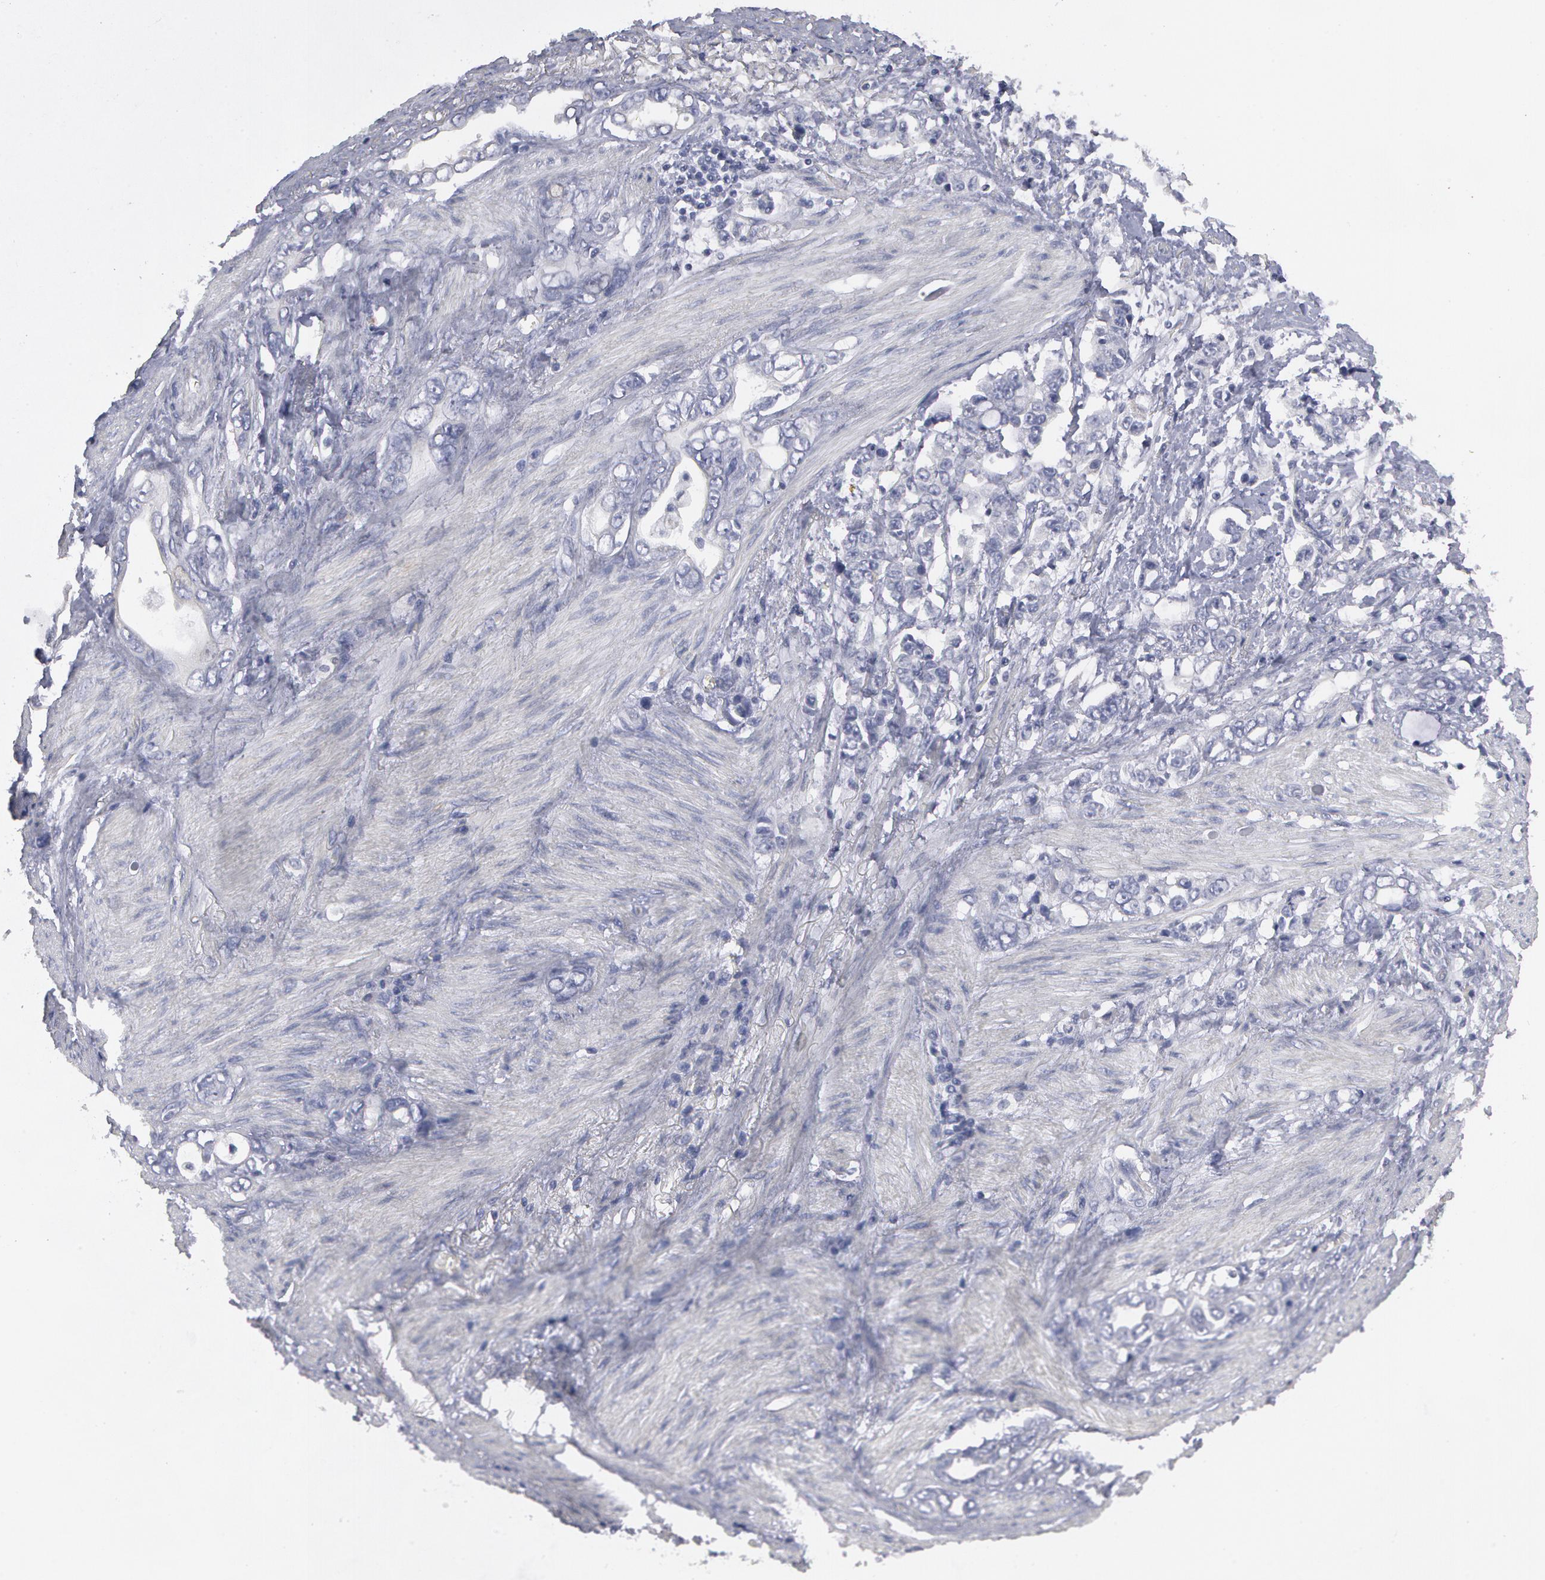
{"staining": {"intensity": "negative", "quantity": "none", "location": "none"}, "tissue": "stomach cancer", "cell_type": "Tumor cells", "image_type": "cancer", "snomed": [{"axis": "morphology", "description": "Adenocarcinoma, NOS"}, {"axis": "topography", "description": "Stomach"}], "caption": "Tumor cells show no significant staining in stomach cancer.", "gene": "SMC1B", "patient": {"sex": "male", "age": 78}}